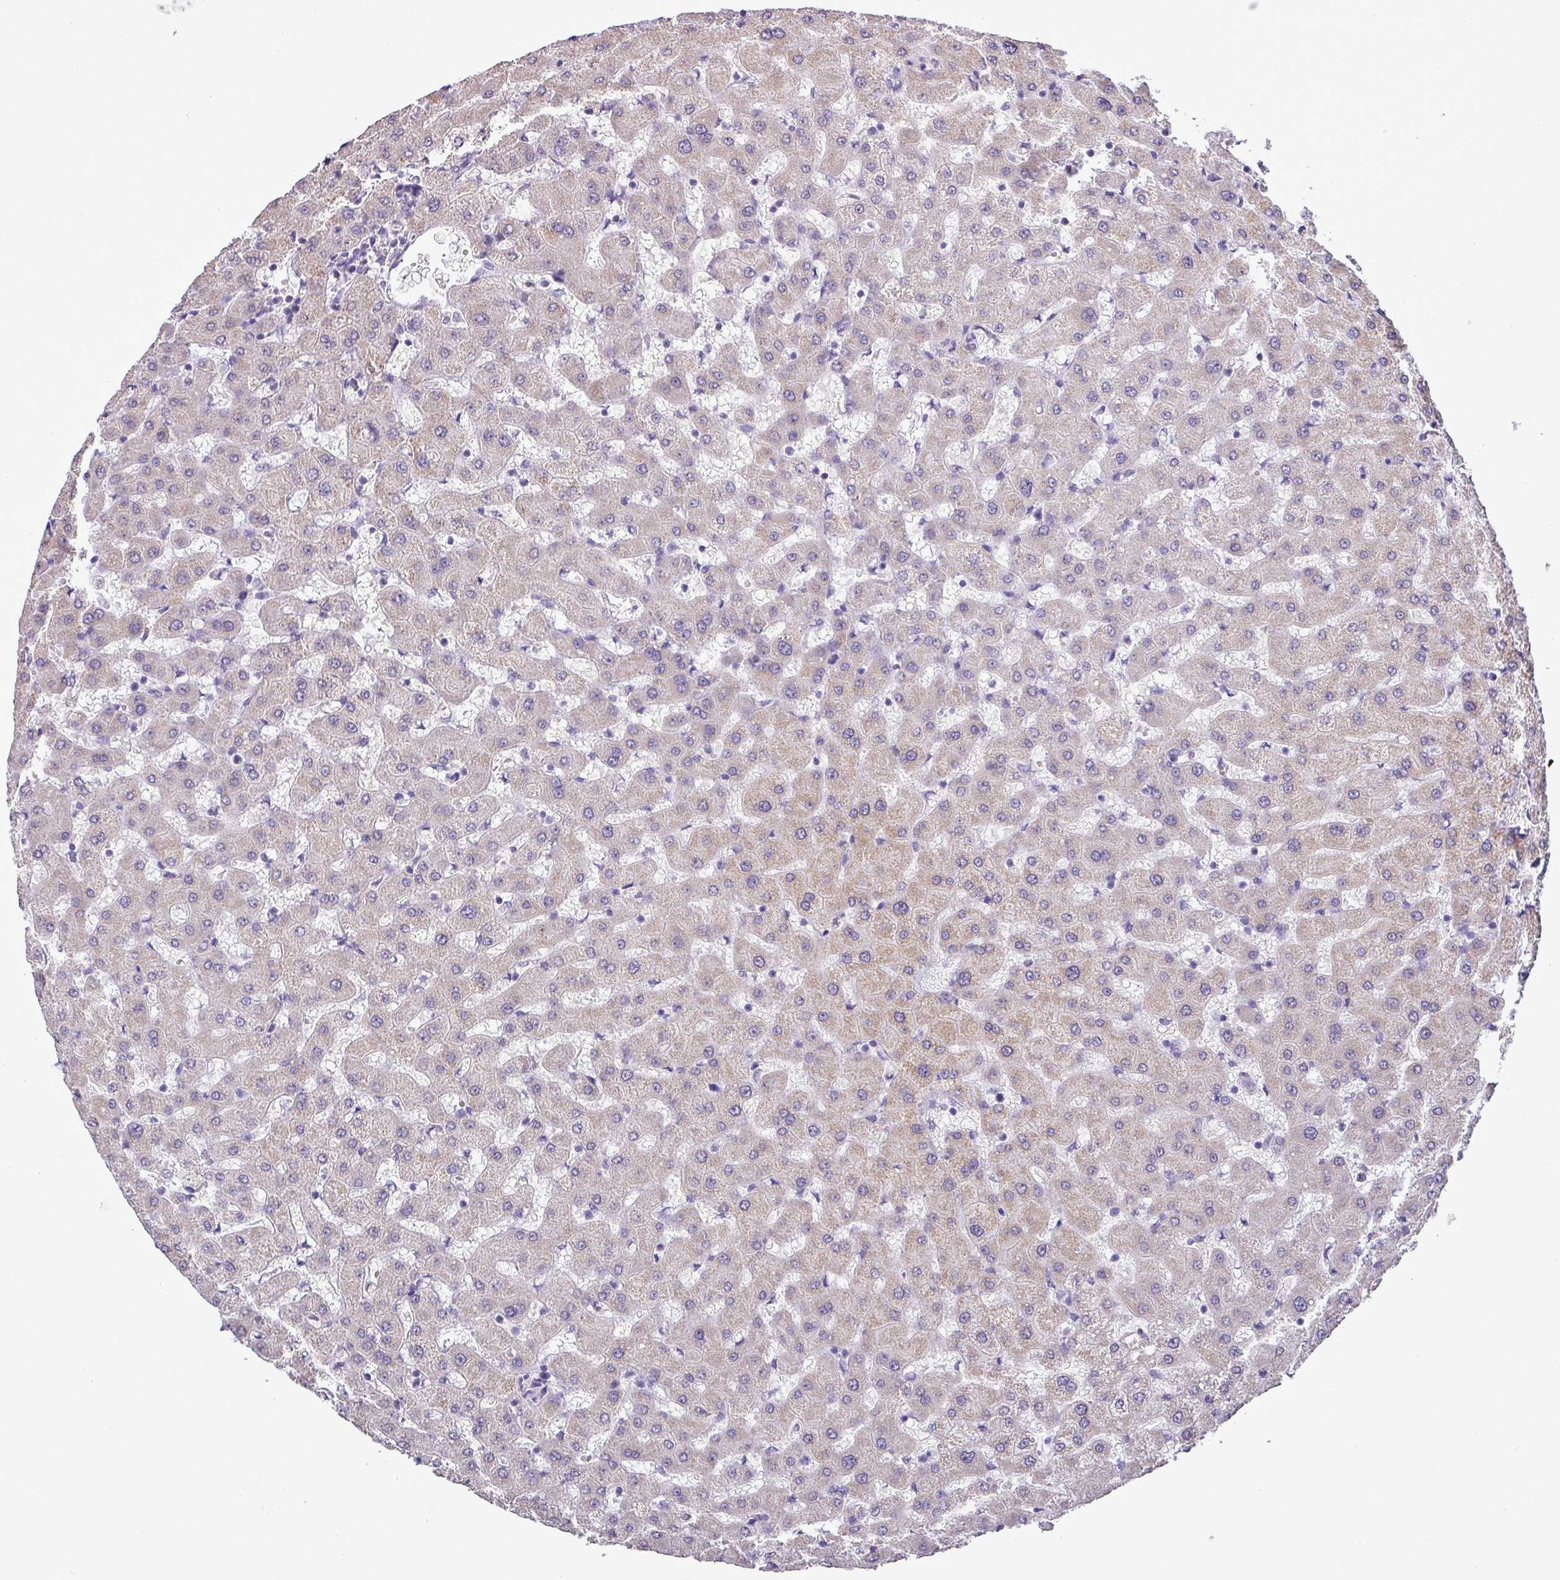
{"staining": {"intensity": "negative", "quantity": "none", "location": "none"}, "tissue": "liver", "cell_type": "Cholangiocytes", "image_type": "normal", "snomed": [{"axis": "morphology", "description": "Normal tissue, NOS"}, {"axis": "topography", "description": "Liver"}], "caption": "Immunohistochemistry histopathology image of unremarkable liver: liver stained with DAB shows no significant protein staining in cholangiocytes.", "gene": "ALDH2", "patient": {"sex": "female", "age": 63}}